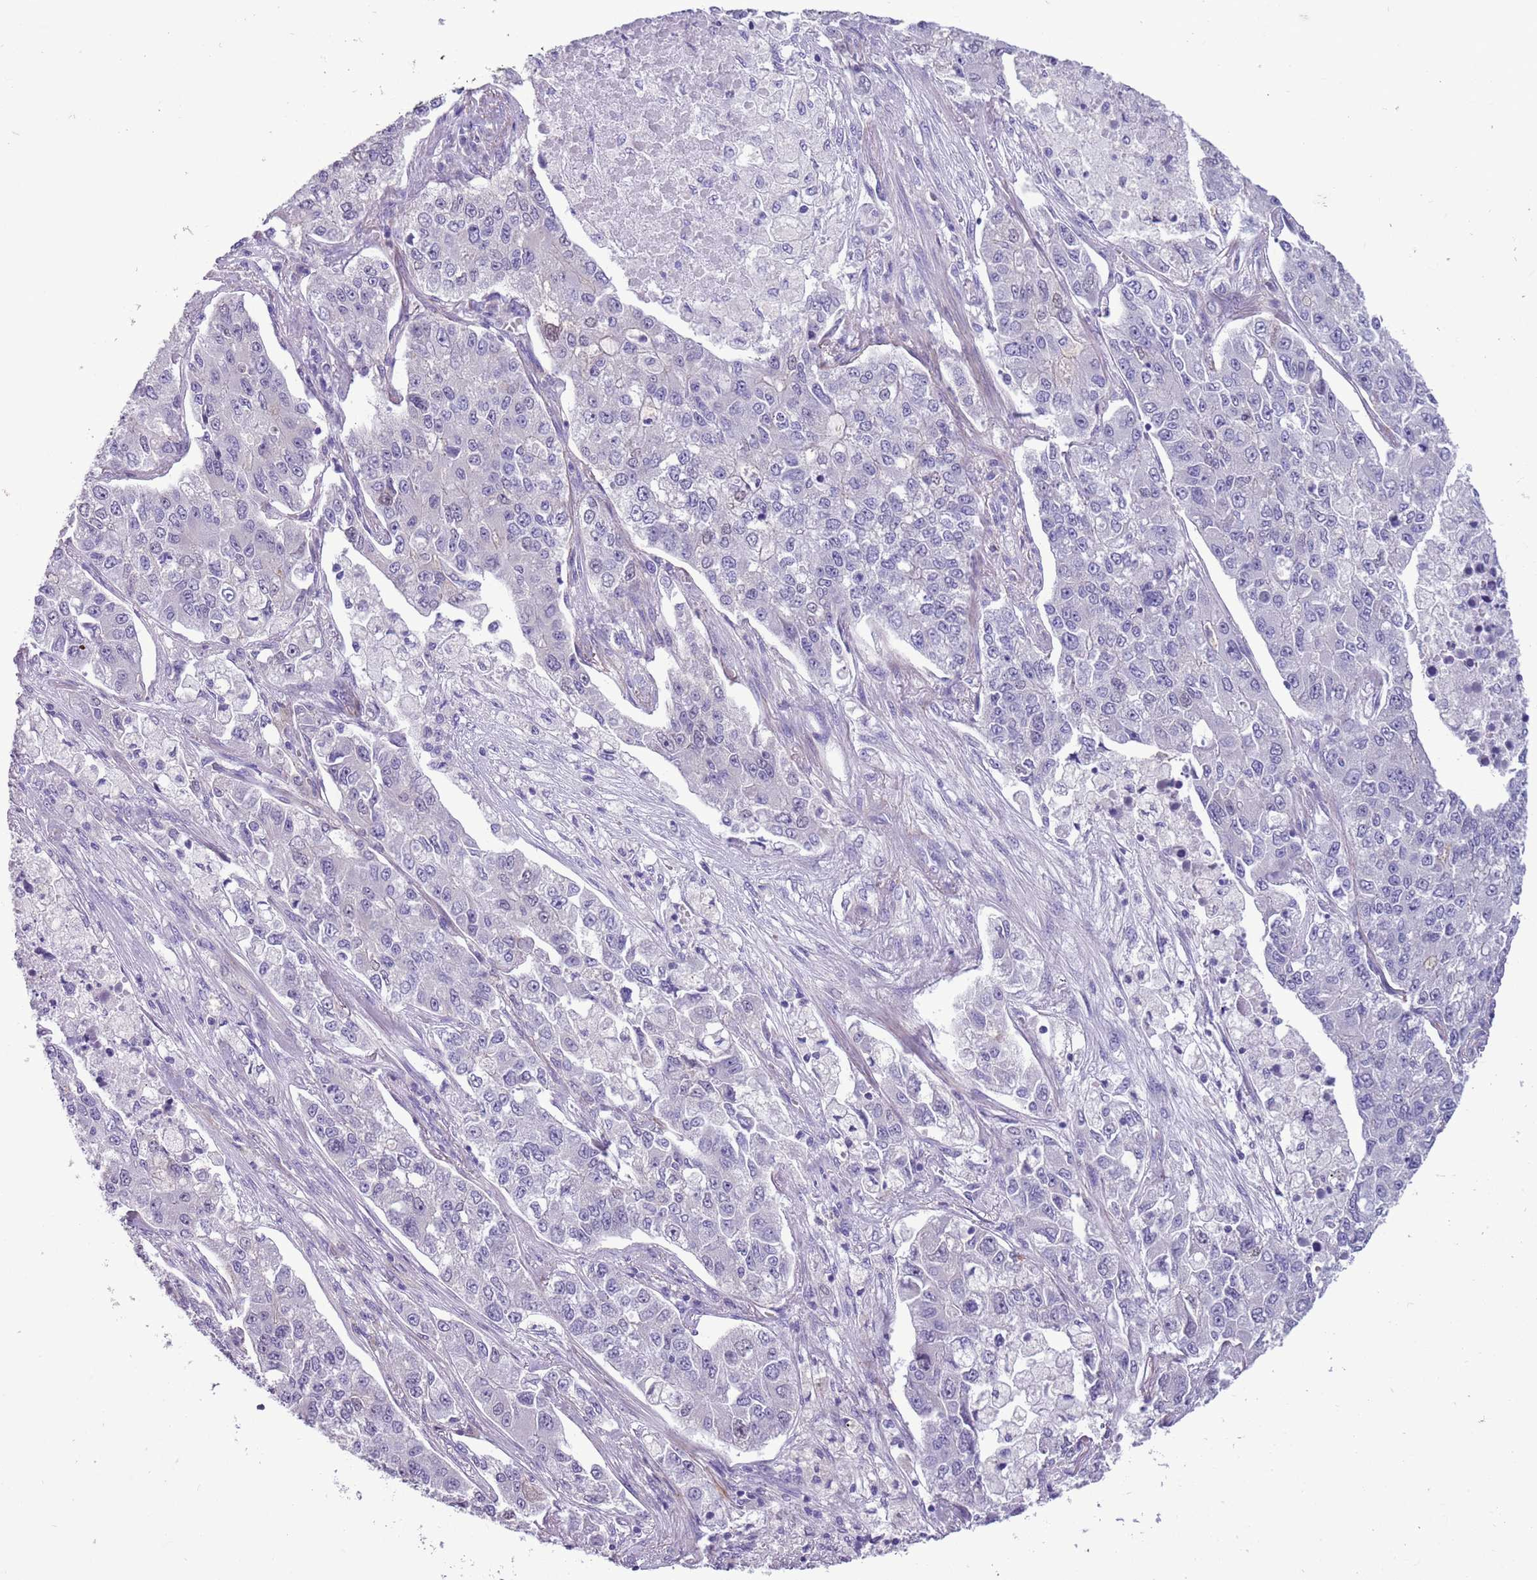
{"staining": {"intensity": "negative", "quantity": "none", "location": "none"}, "tissue": "lung cancer", "cell_type": "Tumor cells", "image_type": "cancer", "snomed": [{"axis": "morphology", "description": "Adenocarcinoma, NOS"}, {"axis": "topography", "description": "Lung"}], "caption": "Photomicrograph shows no significant protein staining in tumor cells of lung adenocarcinoma.", "gene": "PFKFB2", "patient": {"sex": "male", "age": 49}}